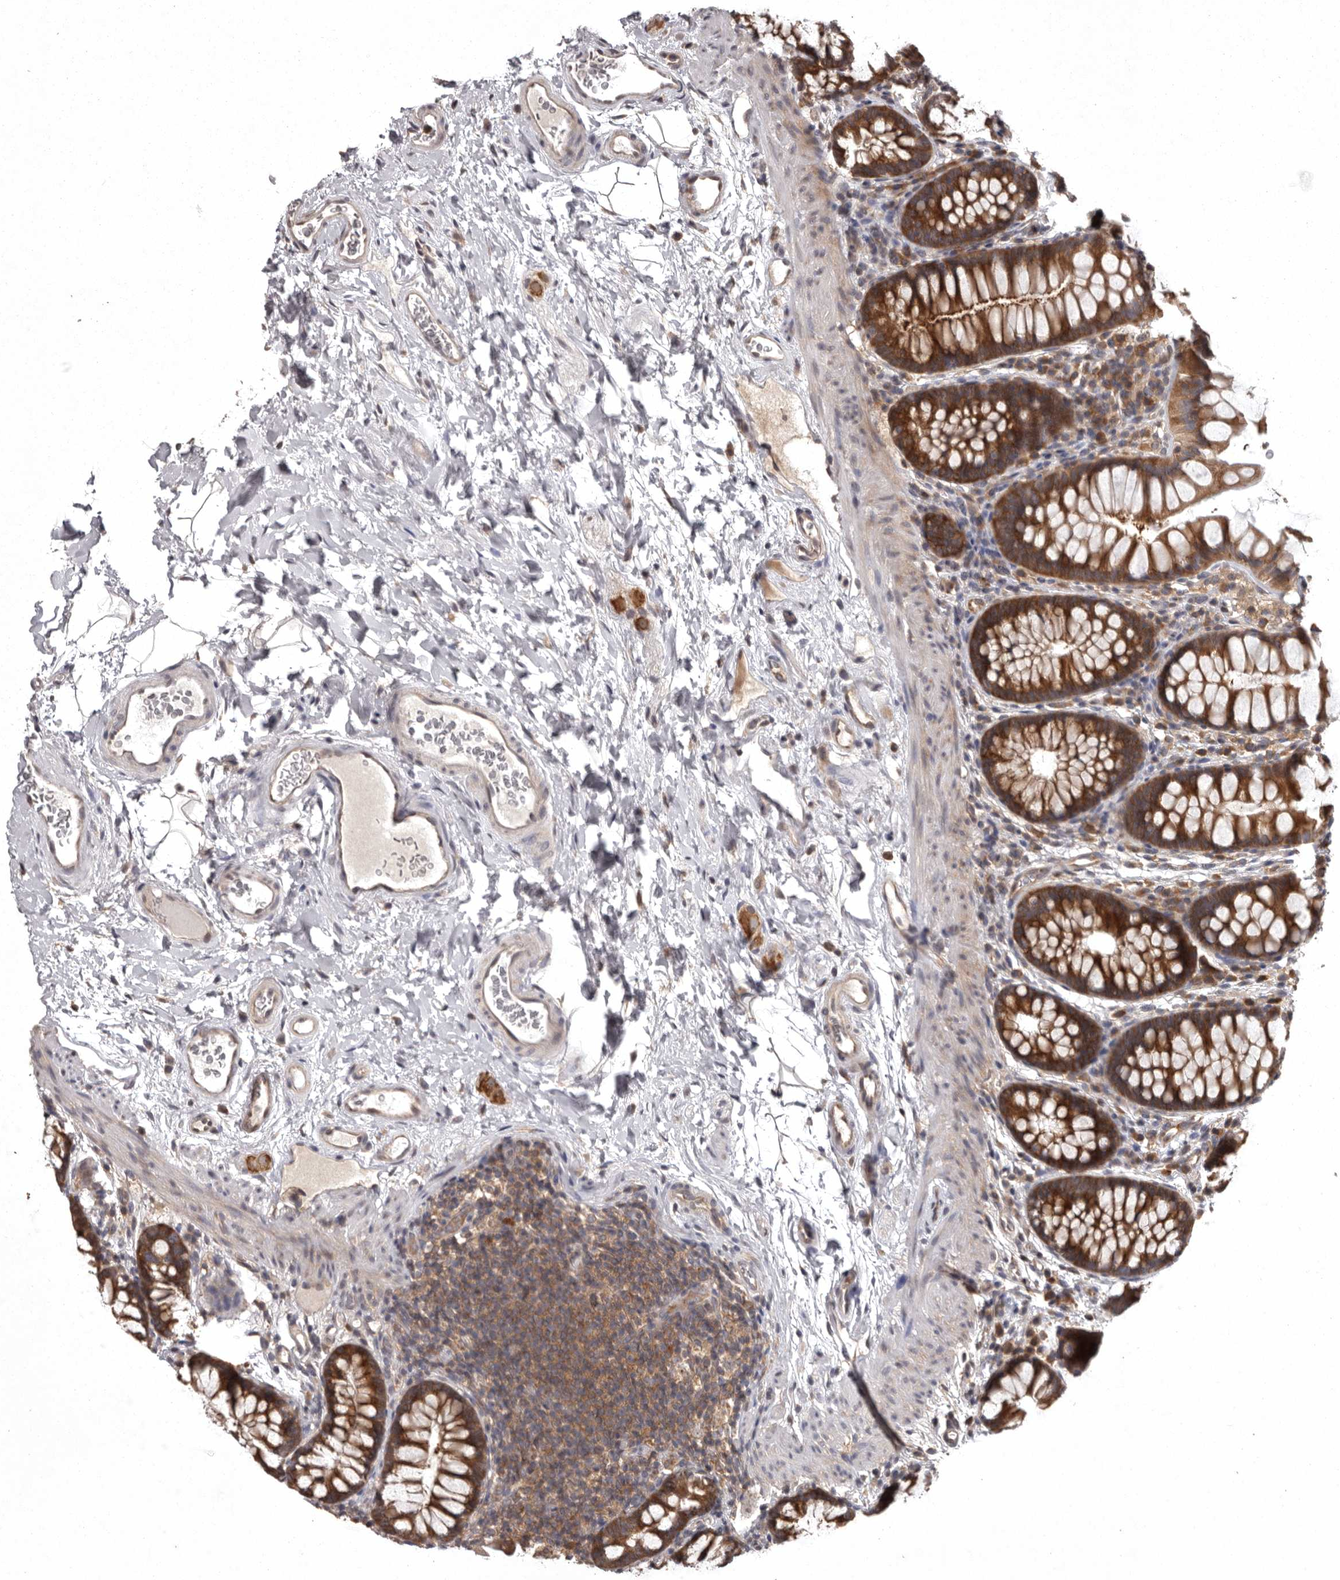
{"staining": {"intensity": "weak", "quantity": "25%-75%", "location": "cytoplasmic/membranous"}, "tissue": "colon", "cell_type": "Endothelial cells", "image_type": "normal", "snomed": [{"axis": "morphology", "description": "Normal tissue, NOS"}, {"axis": "topography", "description": "Colon"}], "caption": "Weak cytoplasmic/membranous protein positivity is seen in approximately 25%-75% of endothelial cells in colon. The staining was performed using DAB (3,3'-diaminobenzidine), with brown indicating positive protein expression. Nuclei are stained blue with hematoxylin.", "gene": "DARS1", "patient": {"sex": "female", "age": 62}}